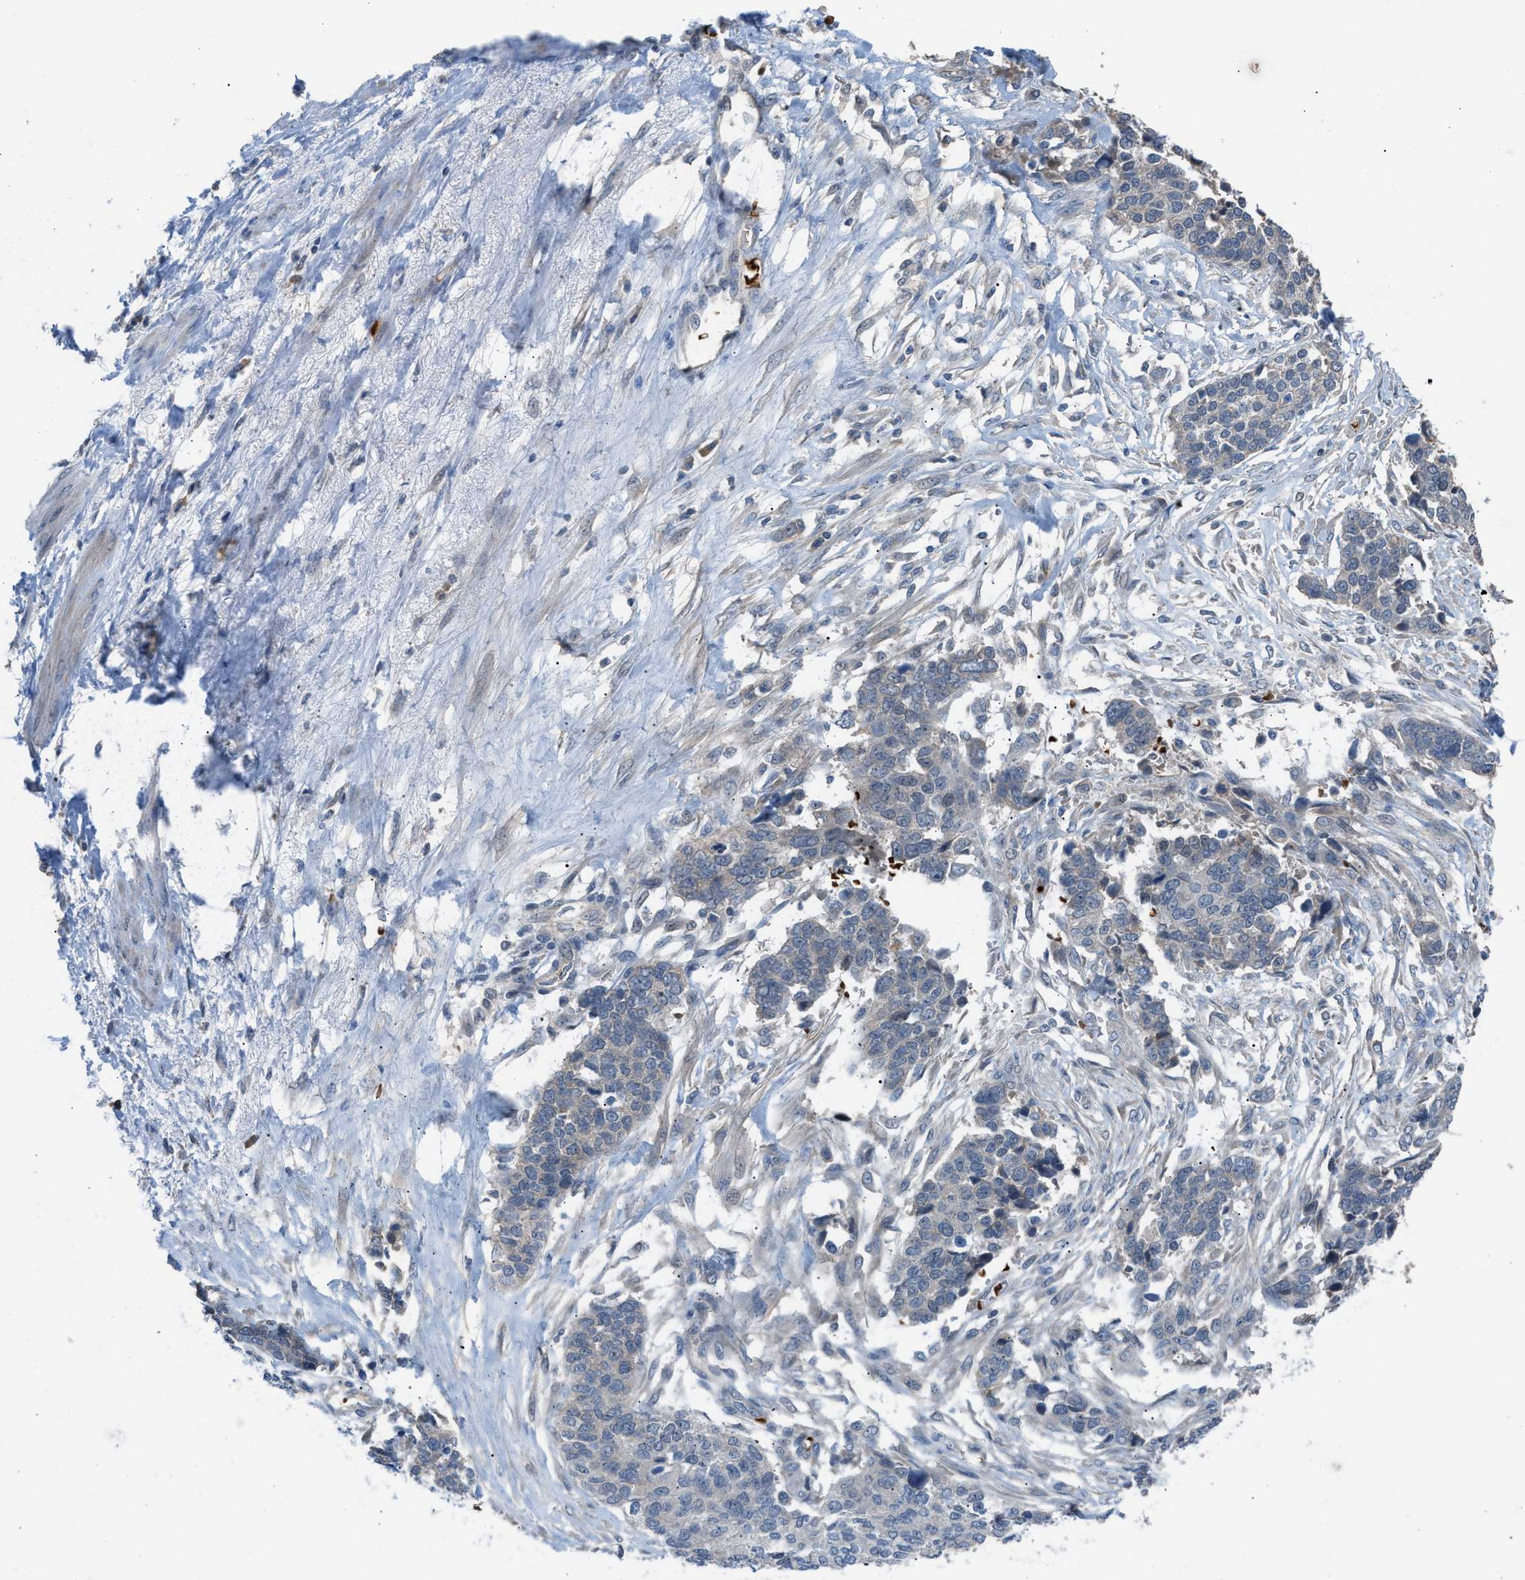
{"staining": {"intensity": "negative", "quantity": "none", "location": "none"}, "tissue": "ovarian cancer", "cell_type": "Tumor cells", "image_type": "cancer", "snomed": [{"axis": "morphology", "description": "Cystadenocarcinoma, serous, NOS"}, {"axis": "topography", "description": "Ovary"}], "caption": "Tumor cells show no significant protein staining in ovarian serous cystadenocarcinoma.", "gene": "CFAP77", "patient": {"sex": "female", "age": 44}}